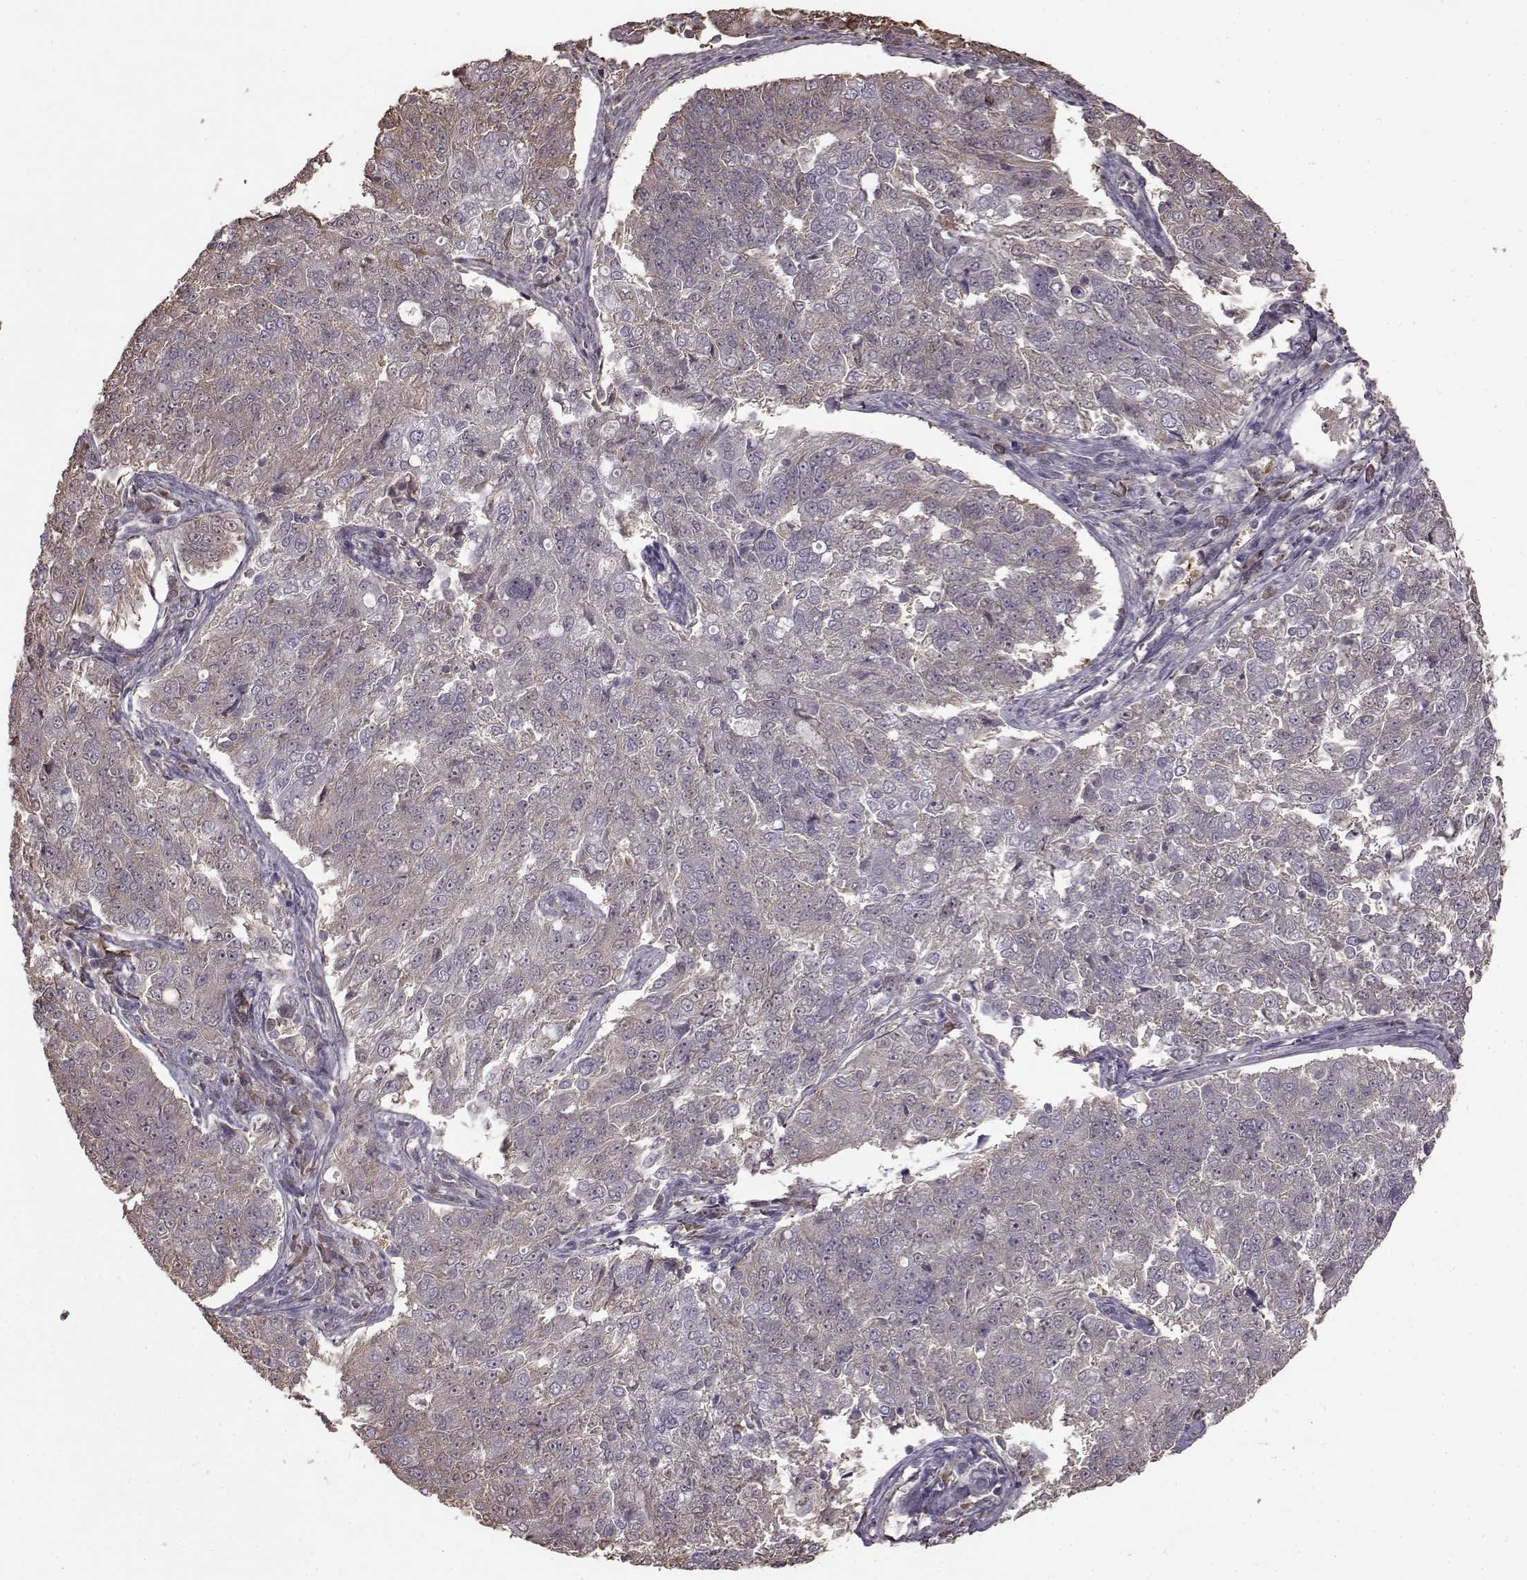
{"staining": {"intensity": "weak", "quantity": "<25%", "location": "cytoplasmic/membranous"}, "tissue": "endometrial cancer", "cell_type": "Tumor cells", "image_type": "cancer", "snomed": [{"axis": "morphology", "description": "Adenocarcinoma, NOS"}, {"axis": "topography", "description": "Endometrium"}], "caption": "High magnification brightfield microscopy of endometrial cancer (adenocarcinoma) stained with DAB (brown) and counterstained with hematoxylin (blue): tumor cells show no significant expression.", "gene": "NME1-NME2", "patient": {"sex": "female", "age": 43}}